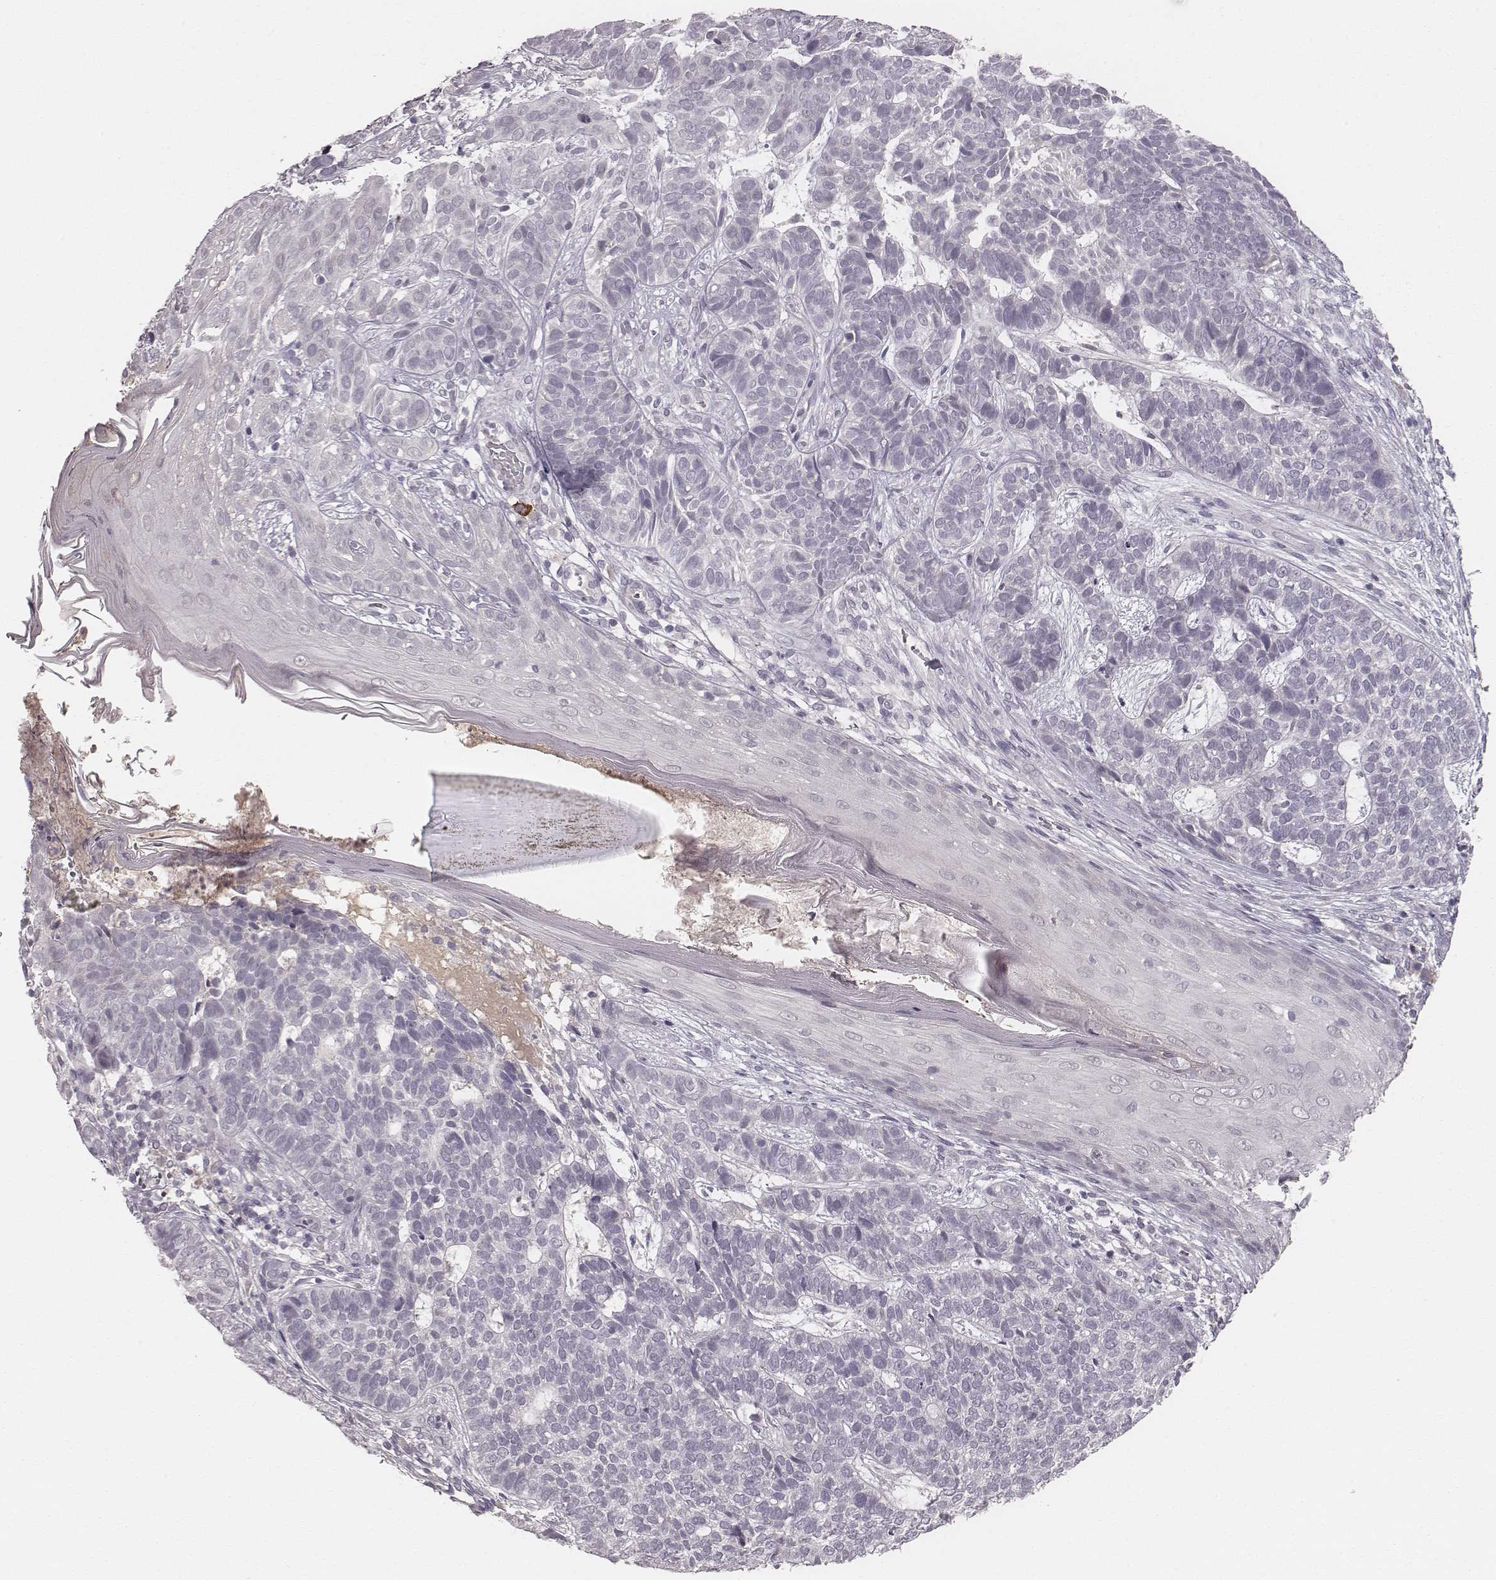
{"staining": {"intensity": "negative", "quantity": "none", "location": "none"}, "tissue": "skin cancer", "cell_type": "Tumor cells", "image_type": "cancer", "snomed": [{"axis": "morphology", "description": "Basal cell carcinoma"}, {"axis": "topography", "description": "Skin"}], "caption": "This histopathology image is of basal cell carcinoma (skin) stained with immunohistochemistry (IHC) to label a protein in brown with the nuclei are counter-stained blue. There is no expression in tumor cells.", "gene": "LY6K", "patient": {"sex": "female", "age": 69}}